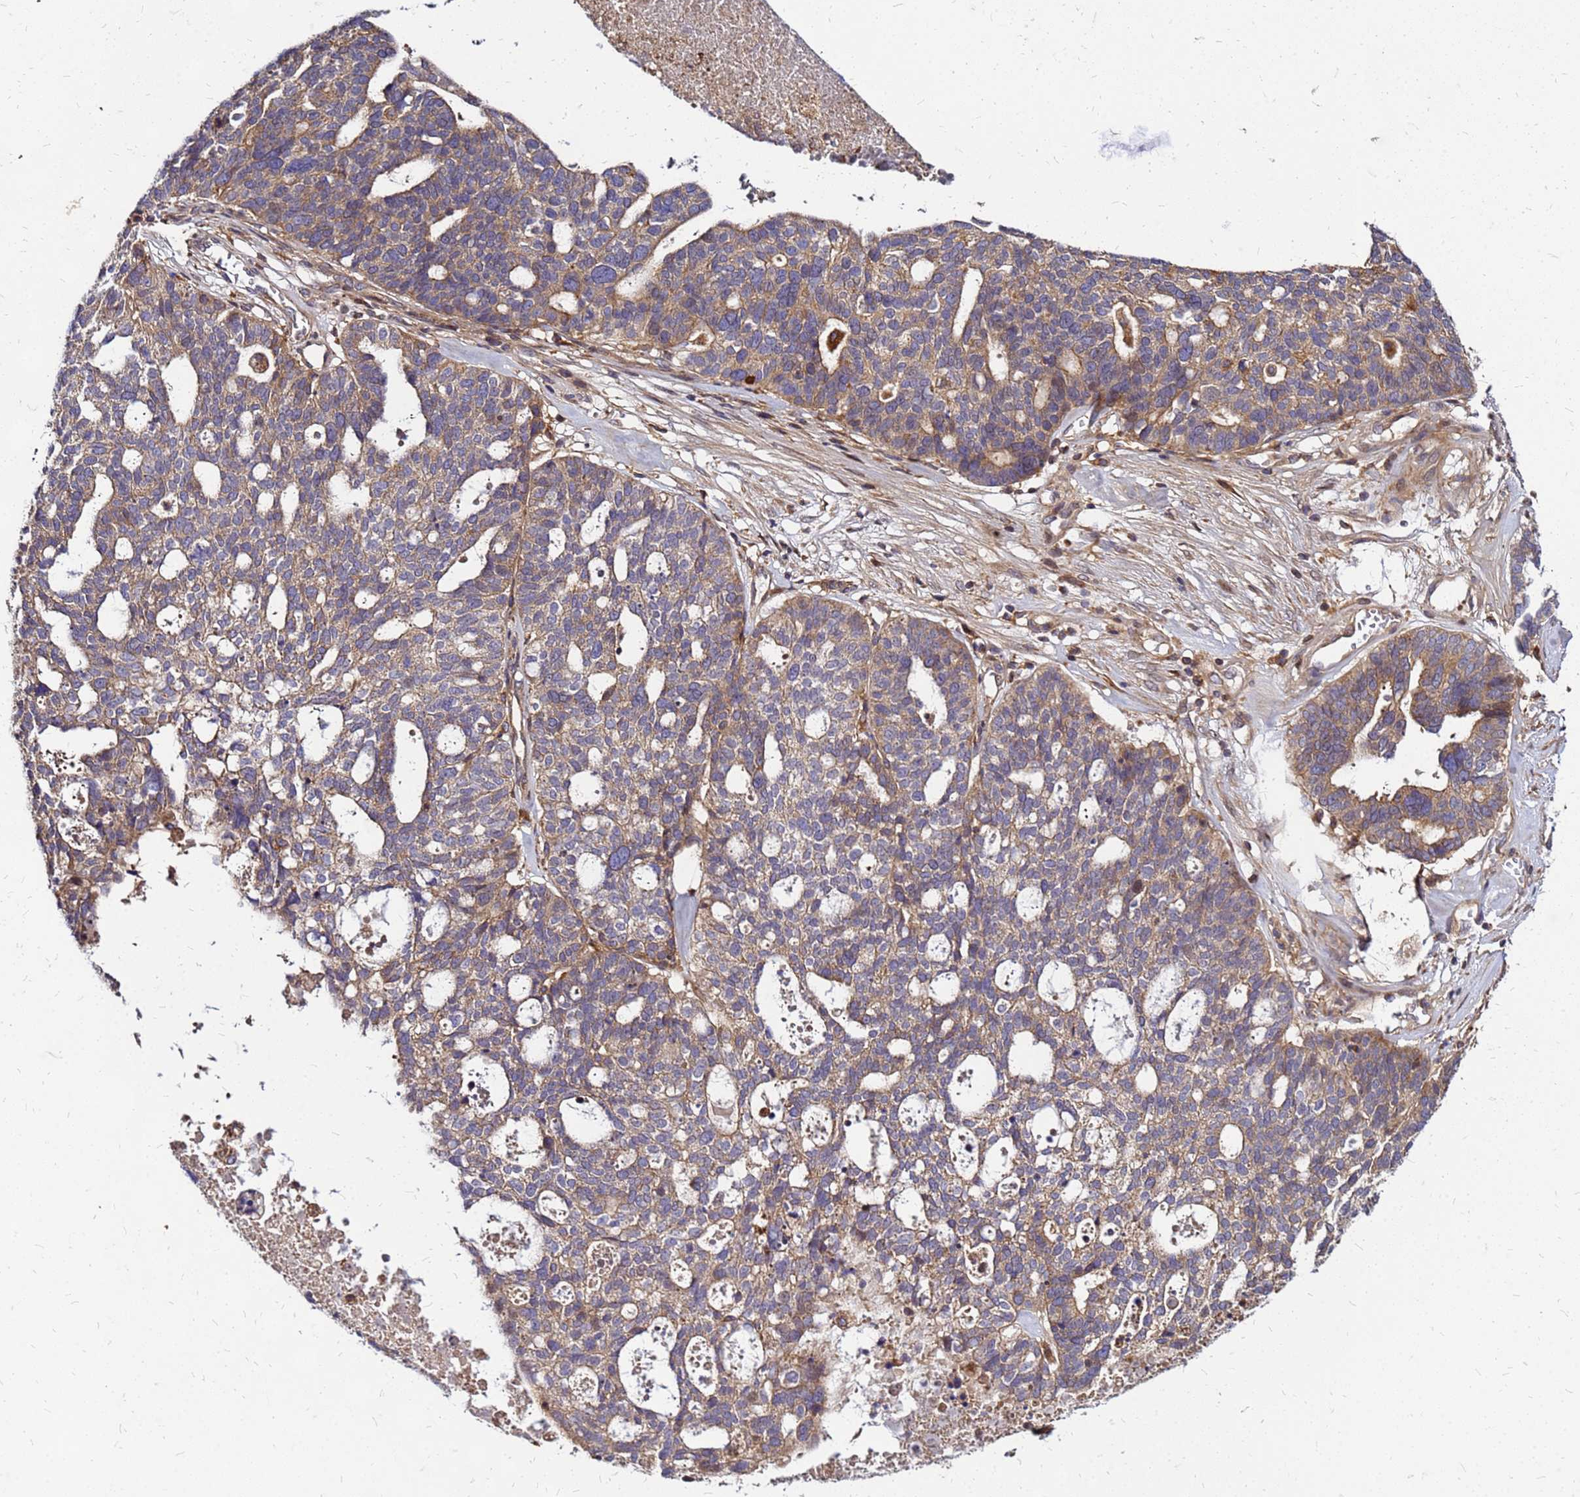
{"staining": {"intensity": "moderate", "quantity": "<25%", "location": "cytoplasmic/membranous"}, "tissue": "ovarian cancer", "cell_type": "Tumor cells", "image_type": "cancer", "snomed": [{"axis": "morphology", "description": "Cystadenocarcinoma, serous, NOS"}, {"axis": "topography", "description": "Ovary"}], "caption": "Ovarian cancer stained with a protein marker reveals moderate staining in tumor cells.", "gene": "CYBC1", "patient": {"sex": "female", "age": 59}}